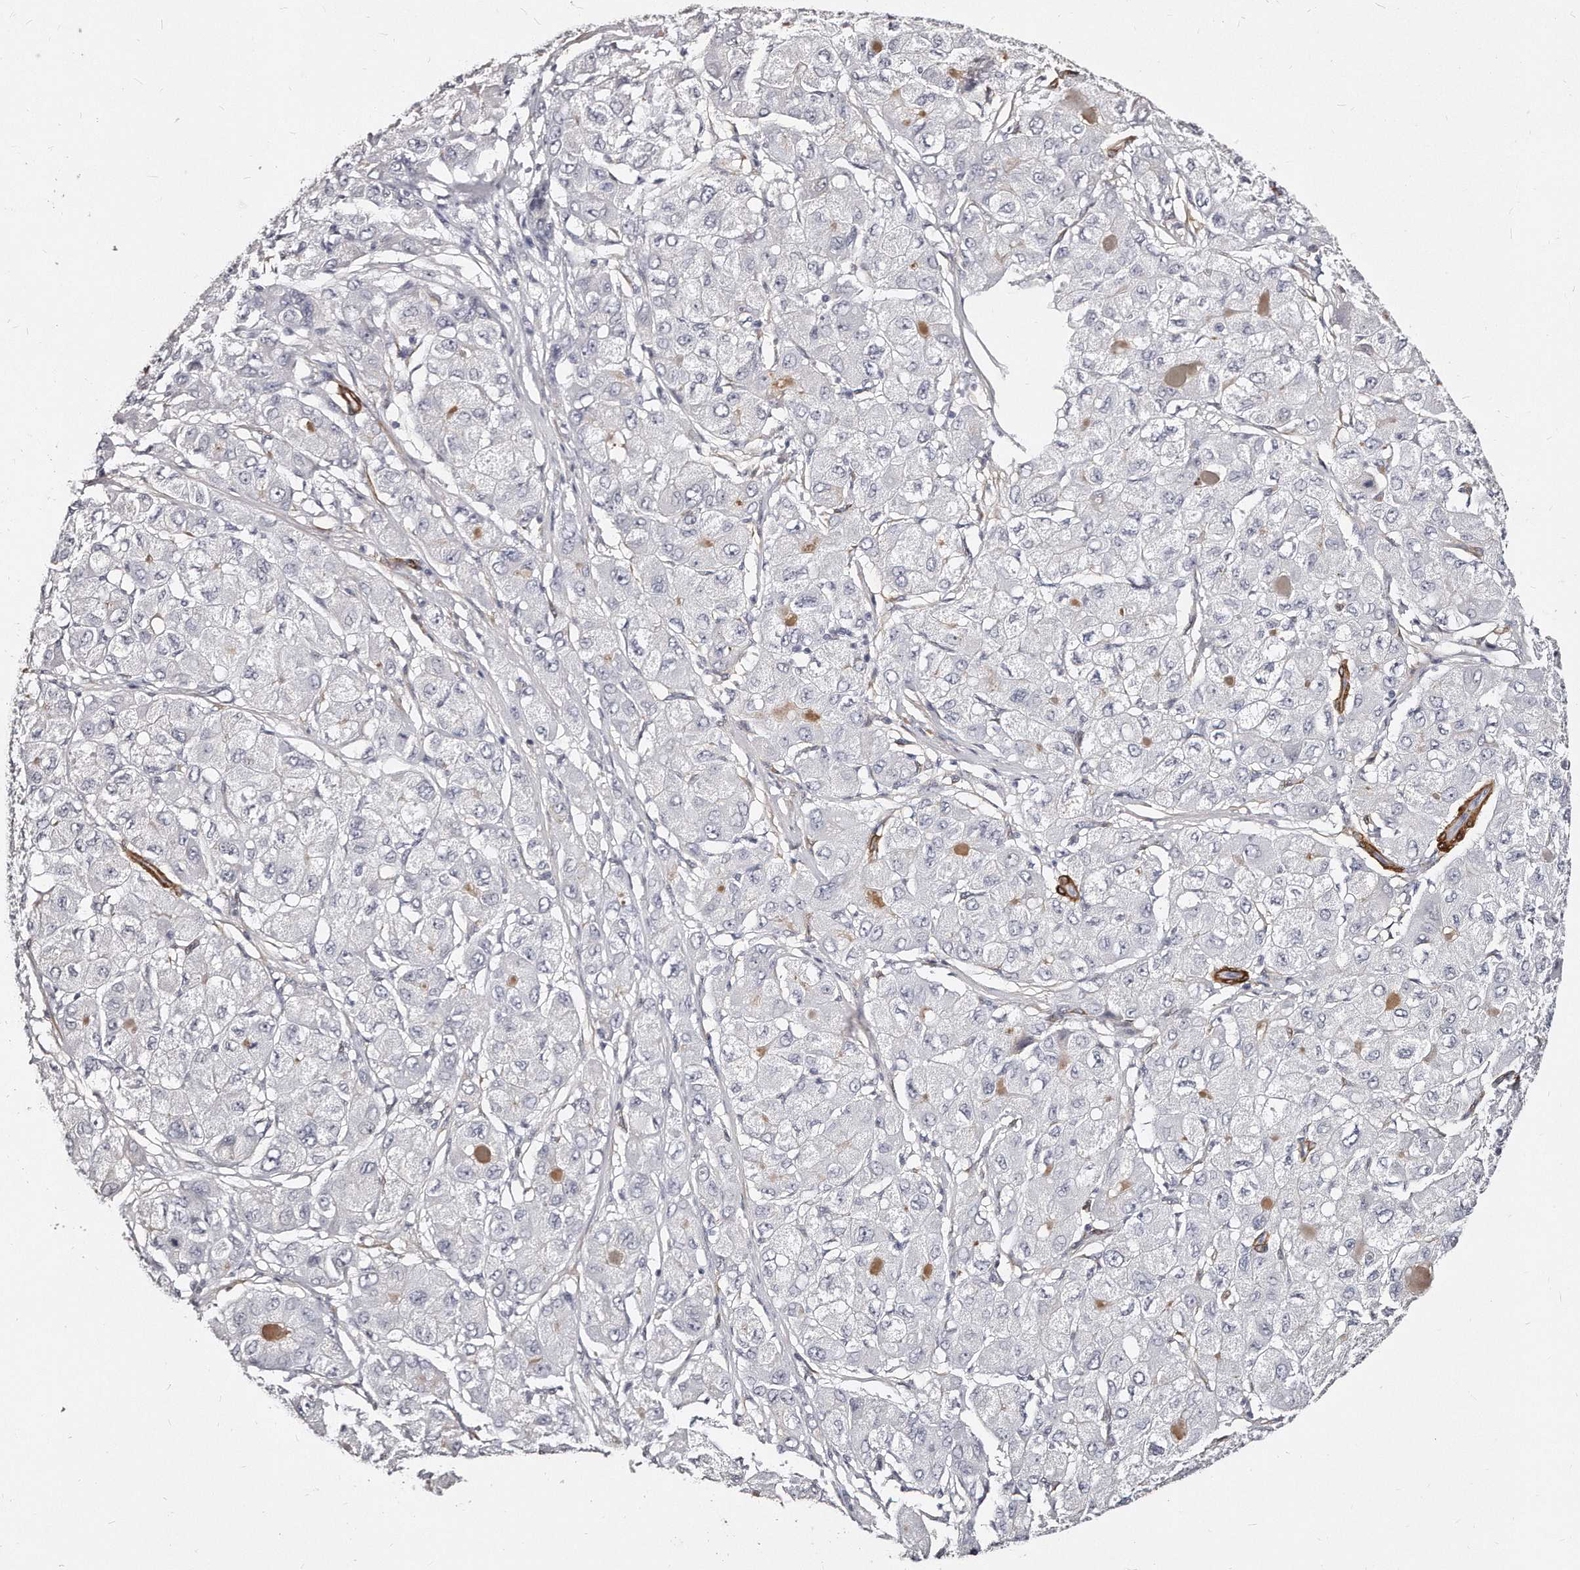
{"staining": {"intensity": "negative", "quantity": "none", "location": "none"}, "tissue": "liver cancer", "cell_type": "Tumor cells", "image_type": "cancer", "snomed": [{"axis": "morphology", "description": "Carcinoma, Hepatocellular, NOS"}, {"axis": "topography", "description": "Liver"}], "caption": "Immunohistochemistry image of neoplastic tissue: human liver cancer (hepatocellular carcinoma) stained with DAB (3,3'-diaminobenzidine) reveals no significant protein positivity in tumor cells. (Brightfield microscopy of DAB (3,3'-diaminobenzidine) IHC at high magnification).", "gene": "LMOD1", "patient": {"sex": "male", "age": 80}}